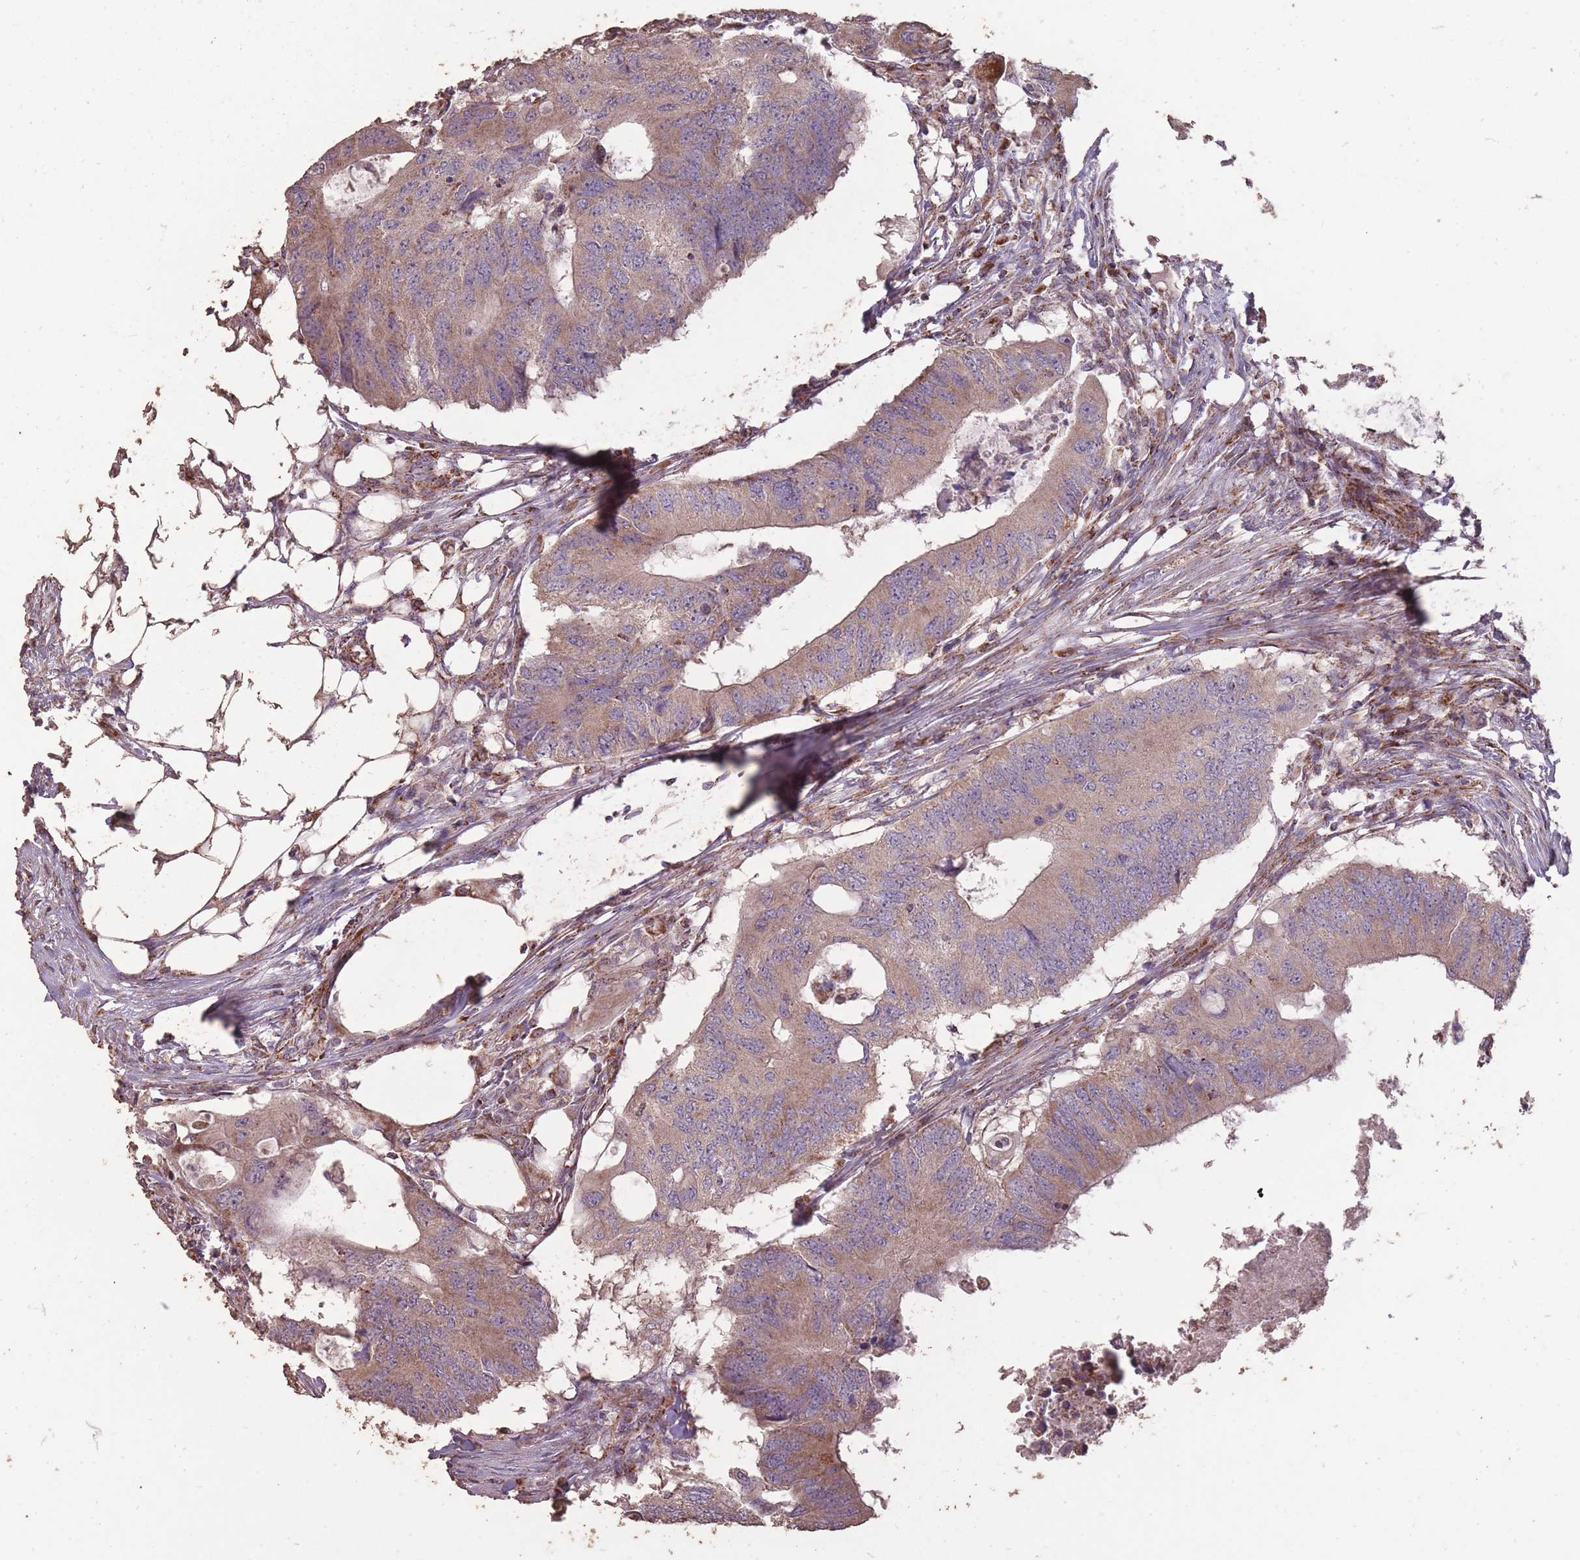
{"staining": {"intensity": "moderate", "quantity": ">75%", "location": "cytoplasmic/membranous"}, "tissue": "colorectal cancer", "cell_type": "Tumor cells", "image_type": "cancer", "snomed": [{"axis": "morphology", "description": "Adenocarcinoma, NOS"}, {"axis": "topography", "description": "Colon"}], "caption": "Brown immunohistochemical staining in human colorectal cancer (adenocarcinoma) reveals moderate cytoplasmic/membranous expression in about >75% of tumor cells.", "gene": "CNOT8", "patient": {"sex": "male", "age": 71}}